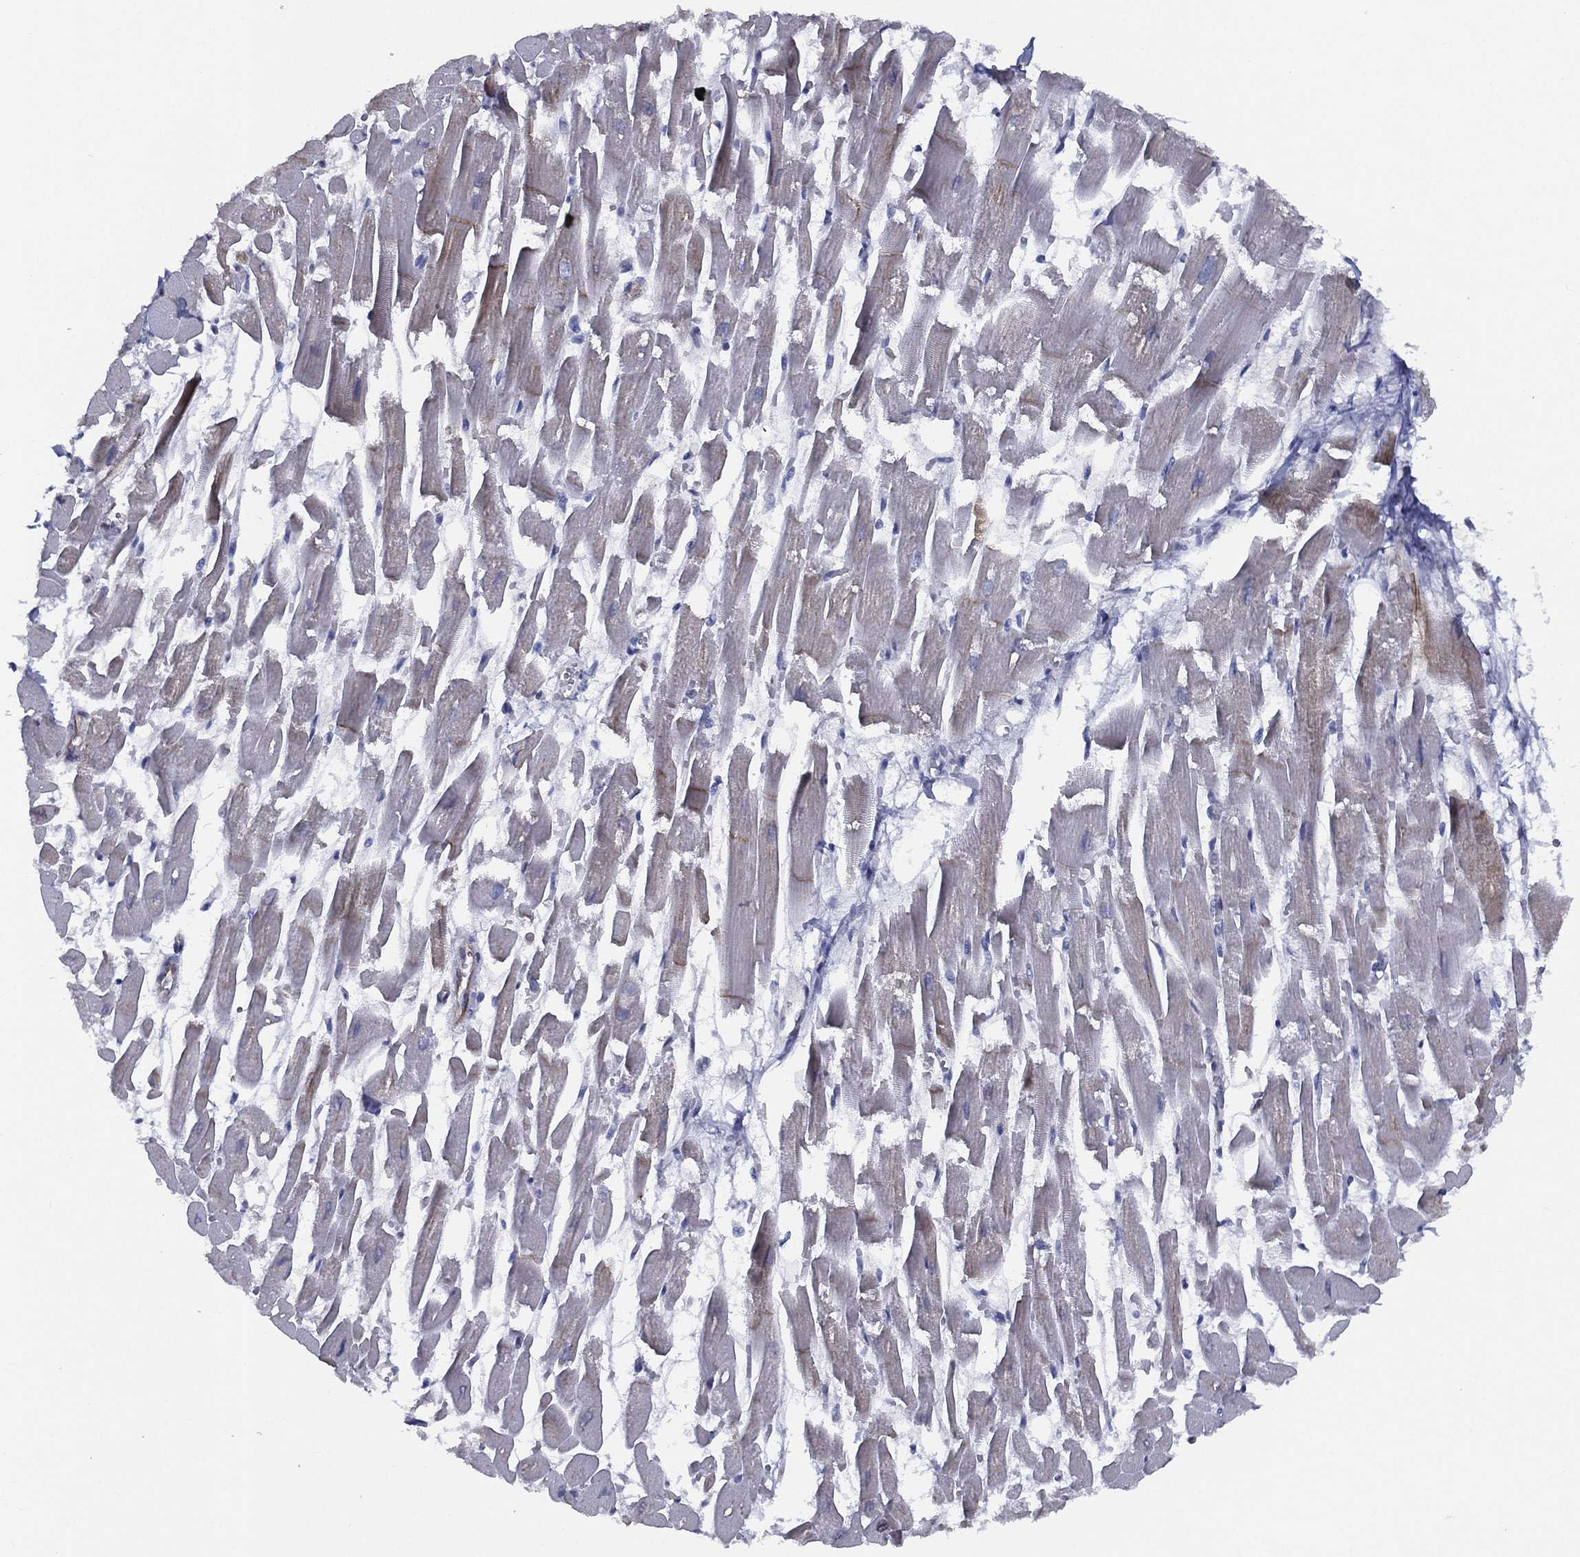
{"staining": {"intensity": "moderate", "quantity": "<25%", "location": "cytoplasmic/membranous"}, "tissue": "heart muscle", "cell_type": "Cardiomyocytes", "image_type": "normal", "snomed": [{"axis": "morphology", "description": "Normal tissue, NOS"}, {"axis": "topography", "description": "Heart"}], "caption": "Cardiomyocytes display low levels of moderate cytoplasmic/membranous positivity in approximately <25% of cells in unremarkable human heart muscle.", "gene": "MAS1", "patient": {"sex": "female", "age": 52}}